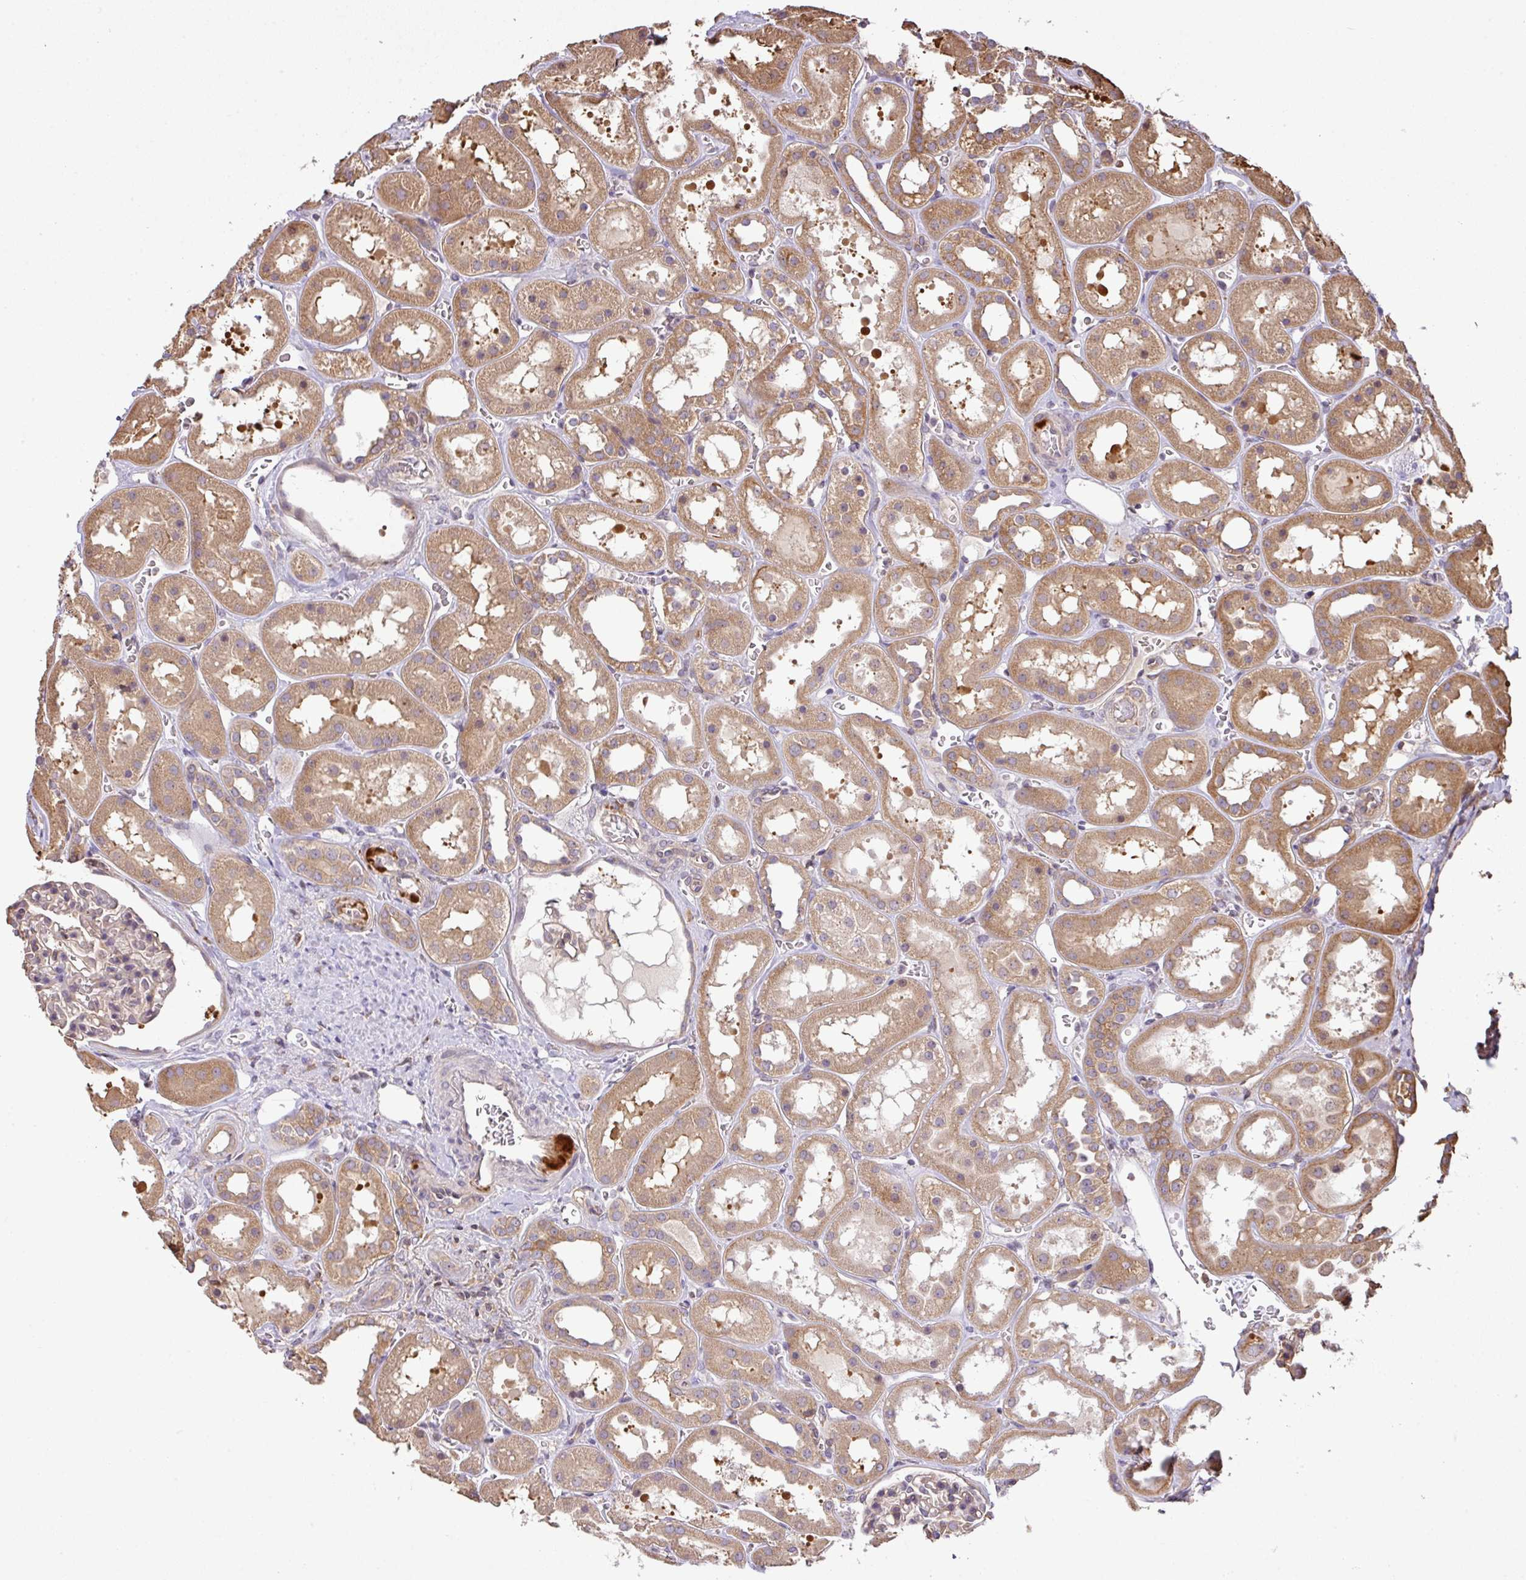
{"staining": {"intensity": "negative", "quantity": "none", "location": "none"}, "tissue": "kidney", "cell_type": "Cells in glomeruli", "image_type": "normal", "snomed": [{"axis": "morphology", "description": "Normal tissue, NOS"}, {"axis": "topography", "description": "Kidney"}], "caption": "The image shows no significant expression in cells in glomeruli of kidney. Nuclei are stained in blue.", "gene": "VENTX", "patient": {"sex": "female", "age": 41}}